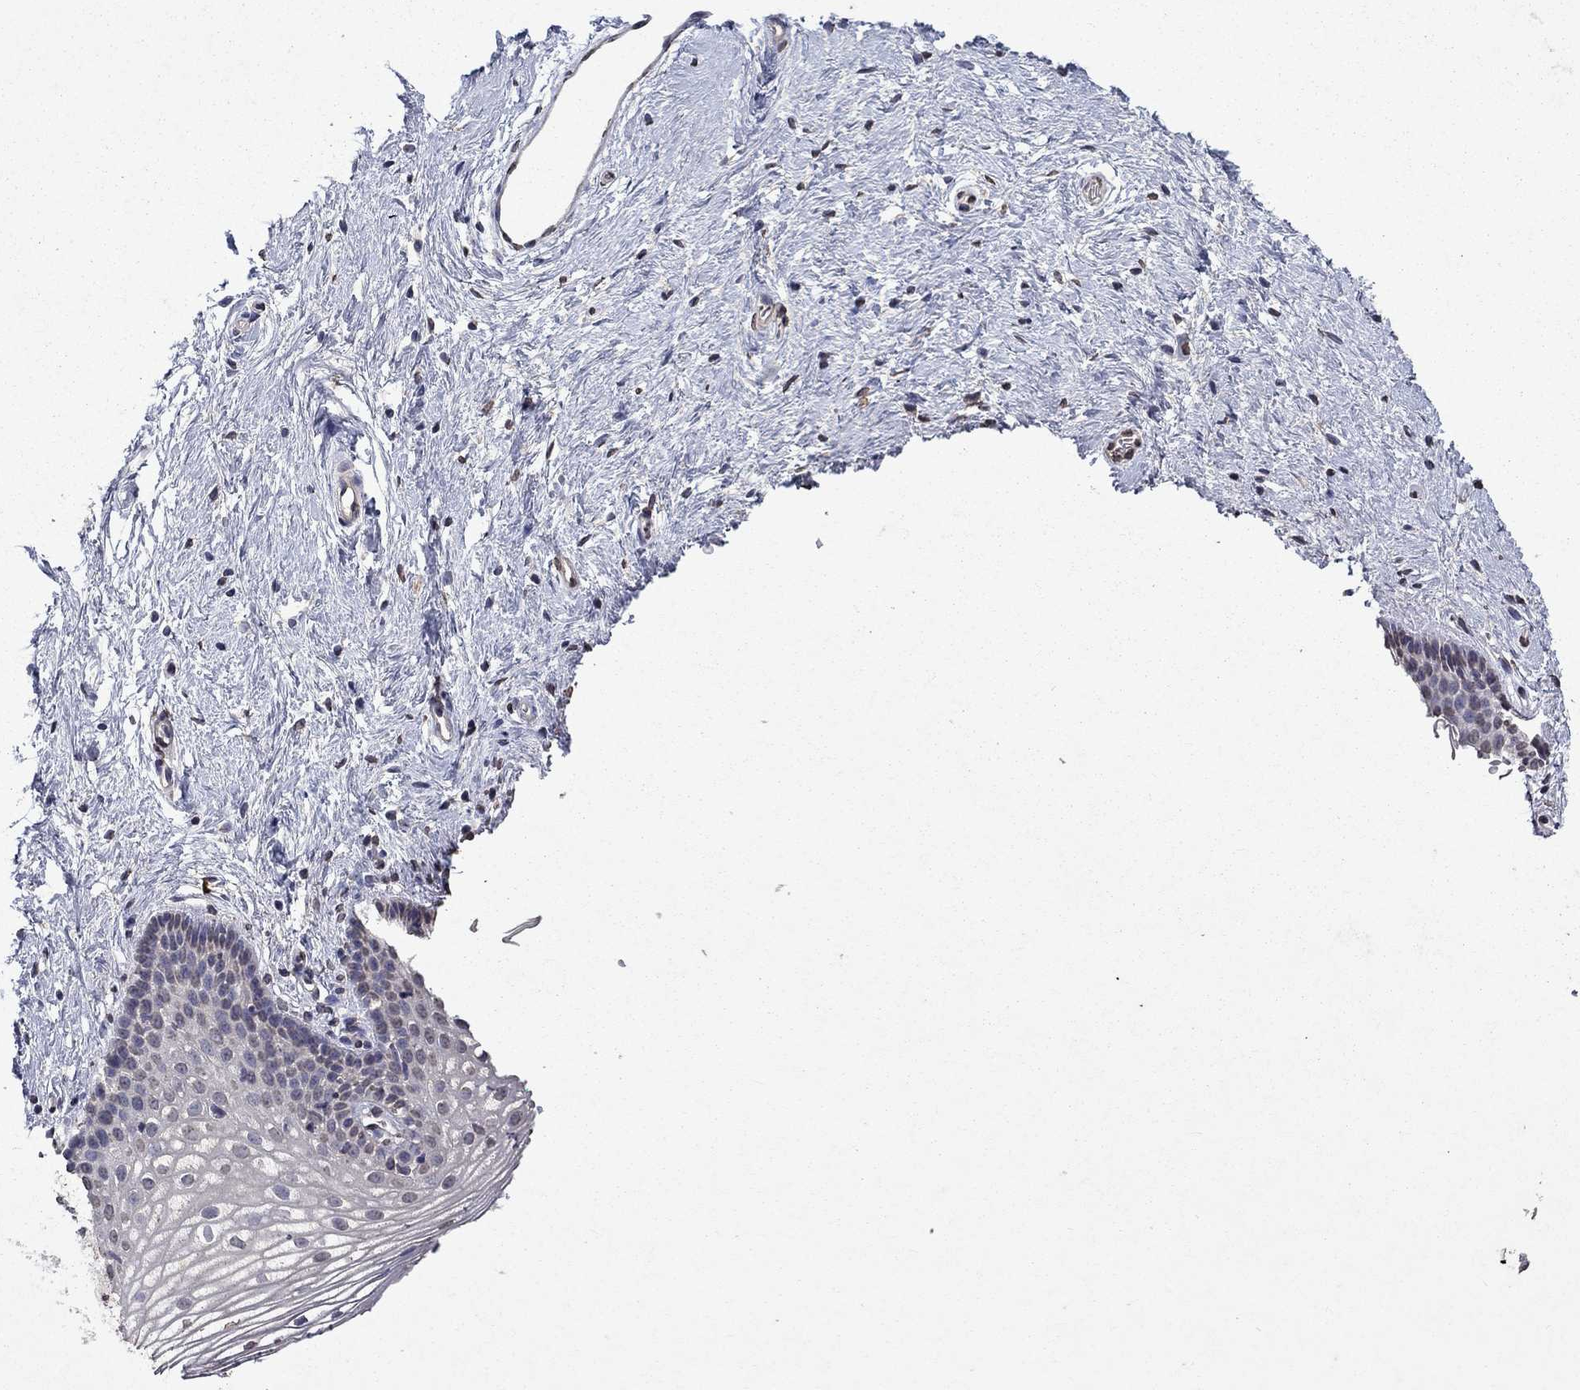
{"staining": {"intensity": "negative", "quantity": "none", "location": "none"}, "tissue": "vagina", "cell_type": "Squamous epithelial cells", "image_type": "normal", "snomed": [{"axis": "morphology", "description": "Normal tissue, NOS"}, {"axis": "topography", "description": "Vagina"}], "caption": "The photomicrograph demonstrates no significant expression in squamous epithelial cells of vagina.", "gene": "TTC38", "patient": {"sex": "female", "age": 36}}